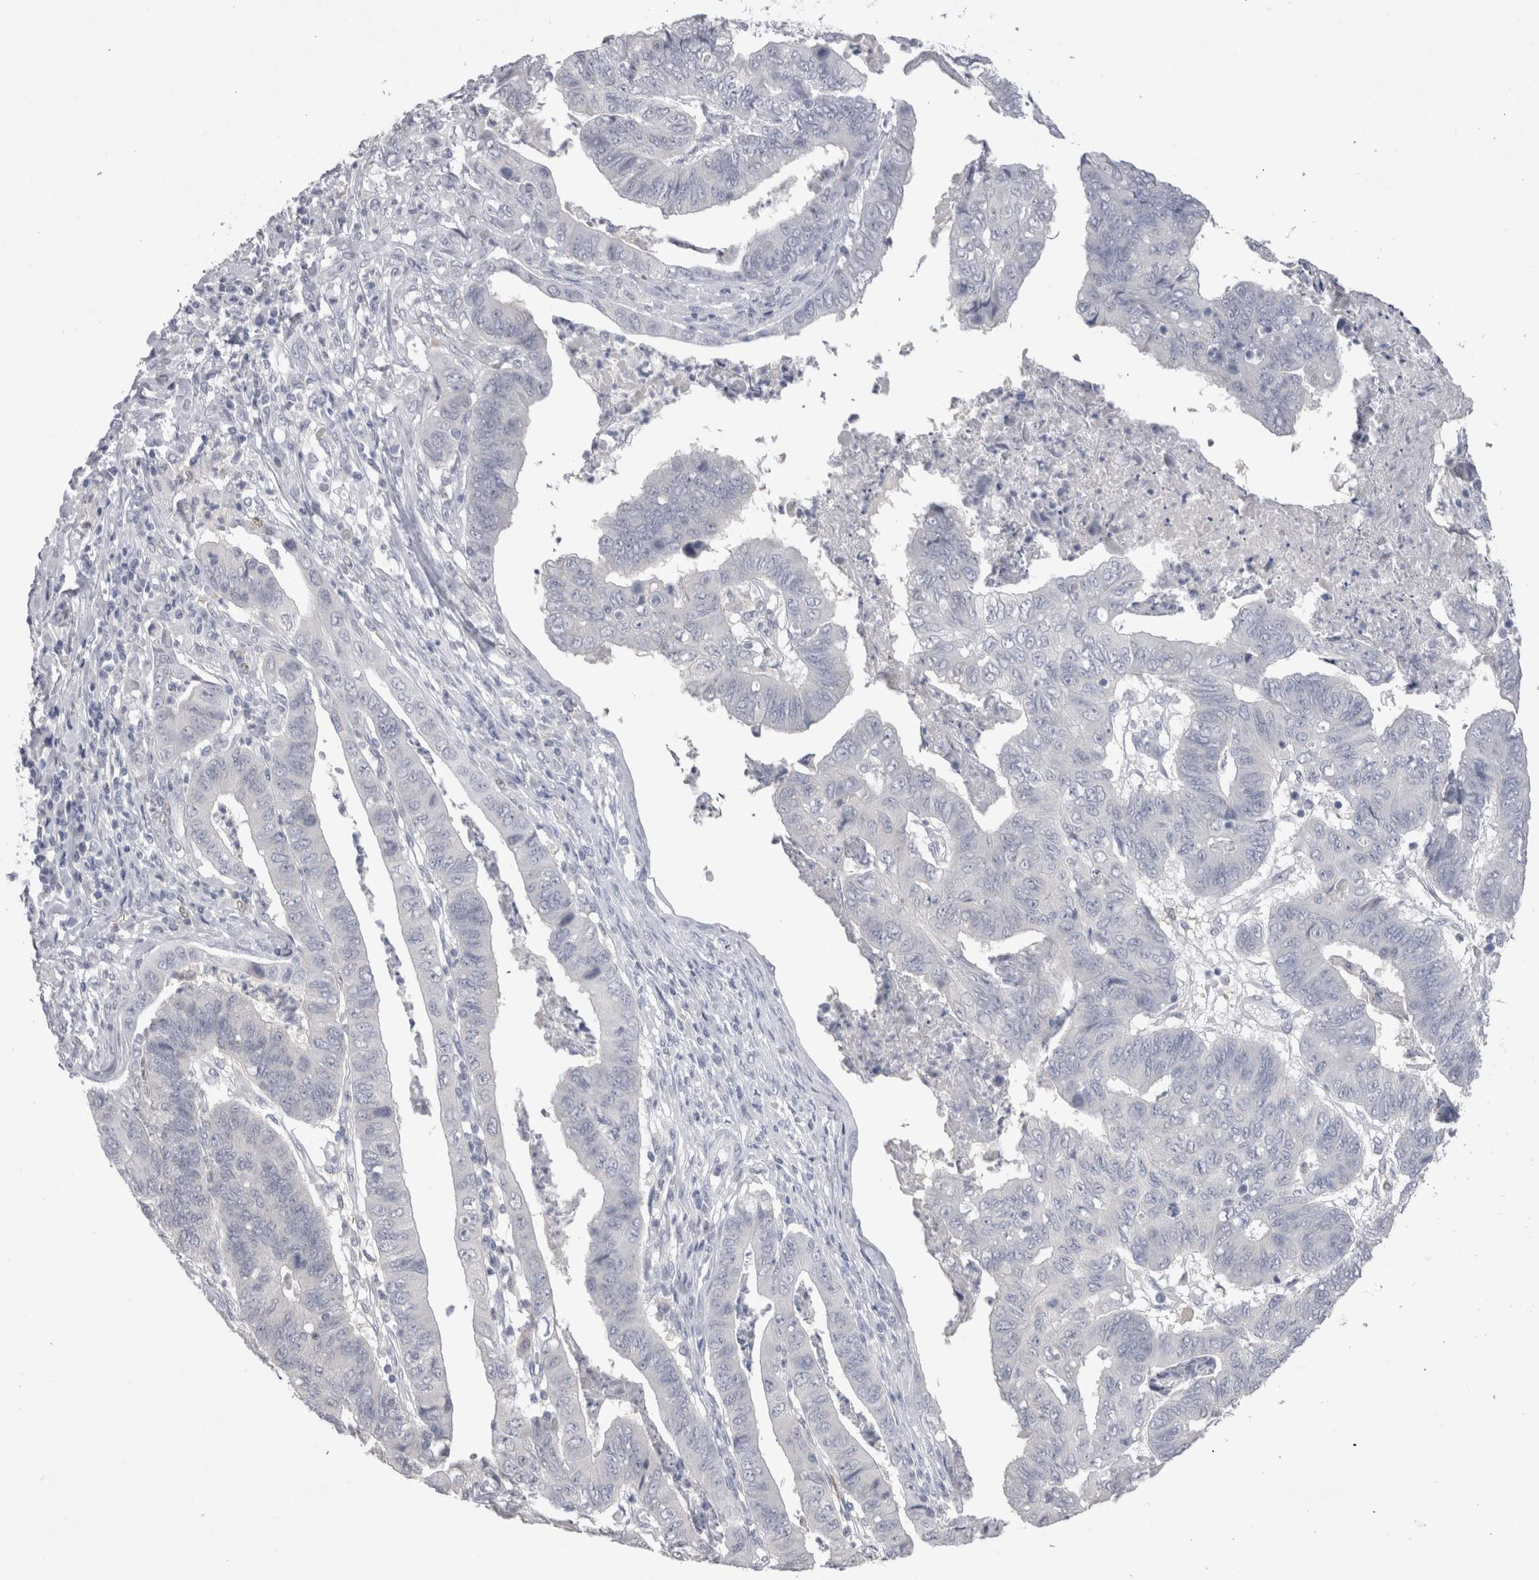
{"staining": {"intensity": "negative", "quantity": "none", "location": "none"}, "tissue": "stomach cancer", "cell_type": "Tumor cells", "image_type": "cancer", "snomed": [{"axis": "morphology", "description": "Adenocarcinoma, NOS"}, {"axis": "topography", "description": "Stomach, lower"}], "caption": "Stomach adenocarcinoma was stained to show a protein in brown. There is no significant staining in tumor cells. (Stains: DAB (3,3'-diaminobenzidine) immunohistochemistry (IHC) with hematoxylin counter stain, Microscopy: brightfield microscopy at high magnification).", "gene": "SUCNR1", "patient": {"sex": "male", "age": 77}}